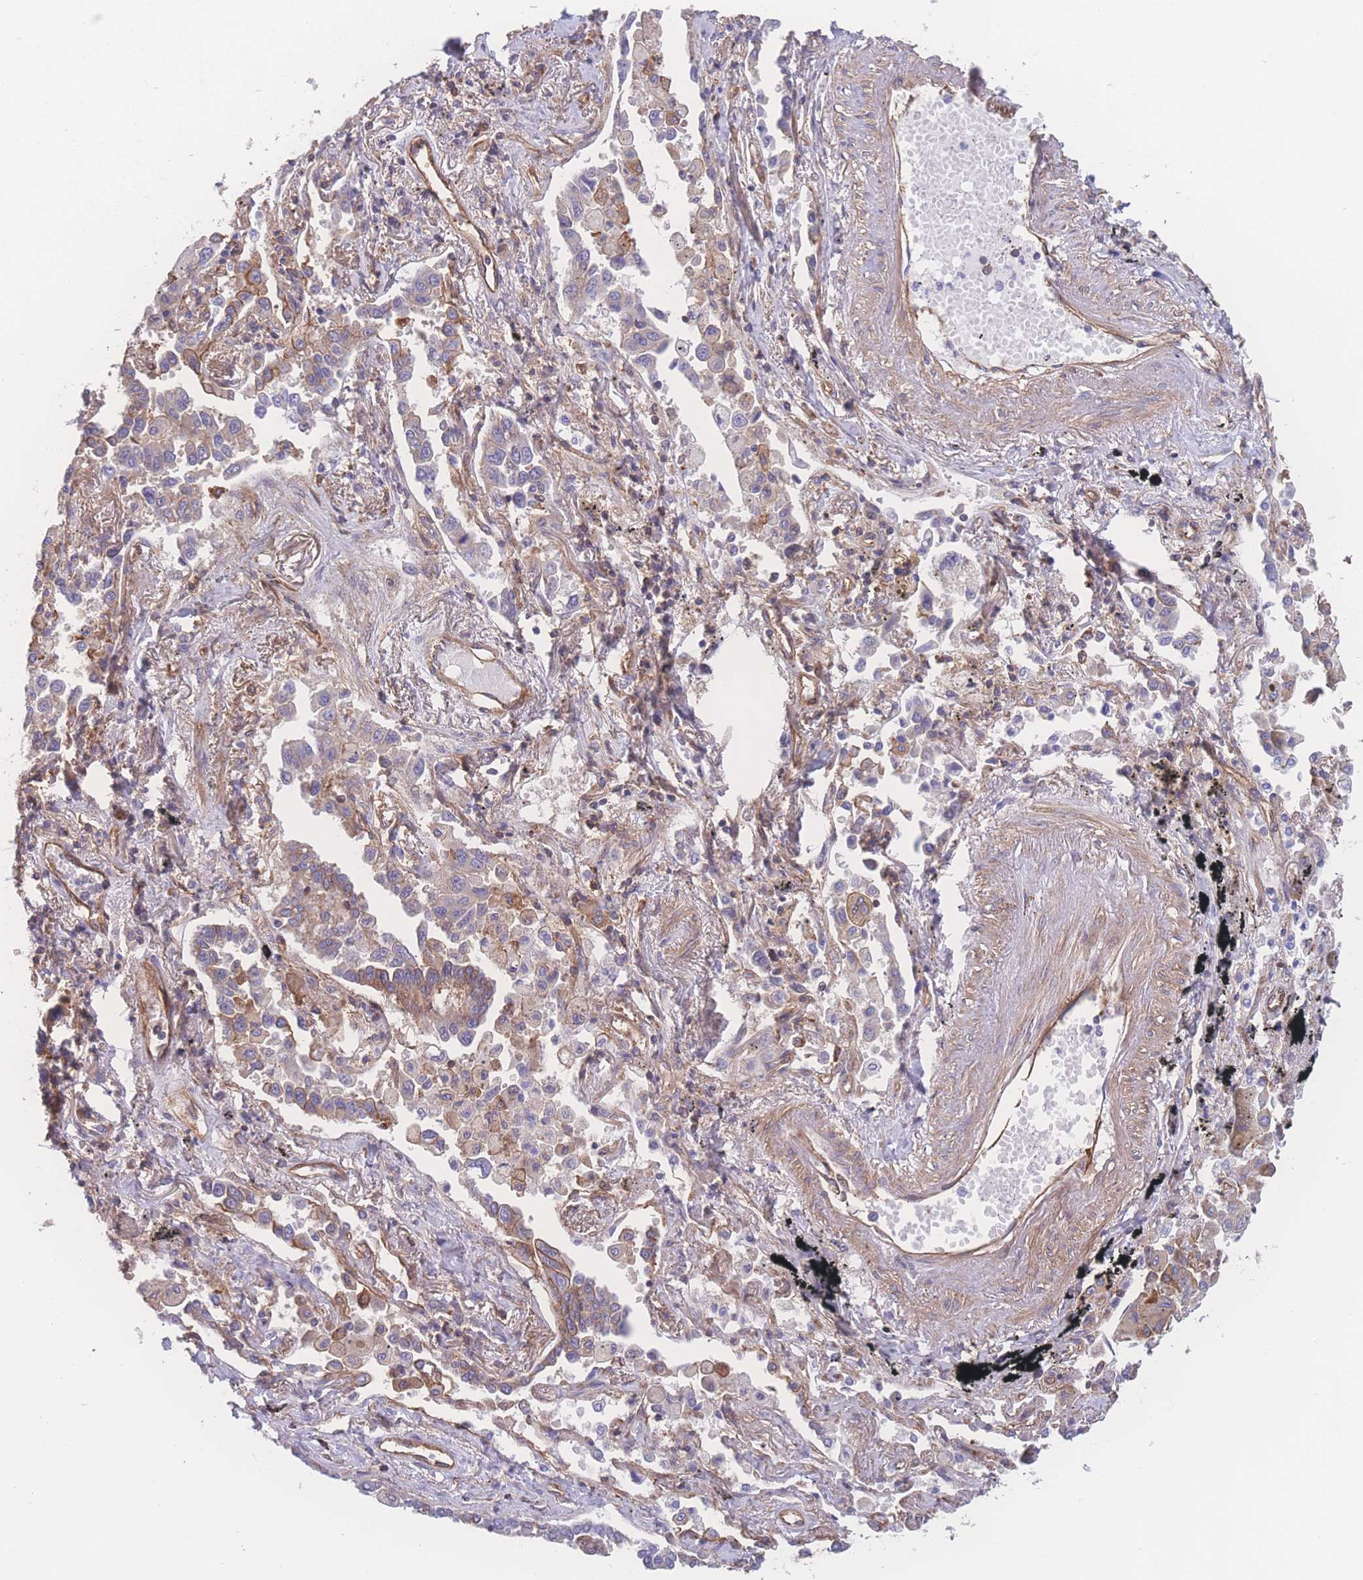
{"staining": {"intensity": "moderate", "quantity": "<25%", "location": "cytoplasmic/membranous"}, "tissue": "lung cancer", "cell_type": "Tumor cells", "image_type": "cancer", "snomed": [{"axis": "morphology", "description": "Adenocarcinoma, NOS"}, {"axis": "topography", "description": "Lung"}], "caption": "Tumor cells reveal low levels of moderate cytoplasmic/membranous staining in approximately <25% of cells in lung adenocarcinoma.", "gene": "CFAP97", "patient": {"sex": "male", "age": 67}}